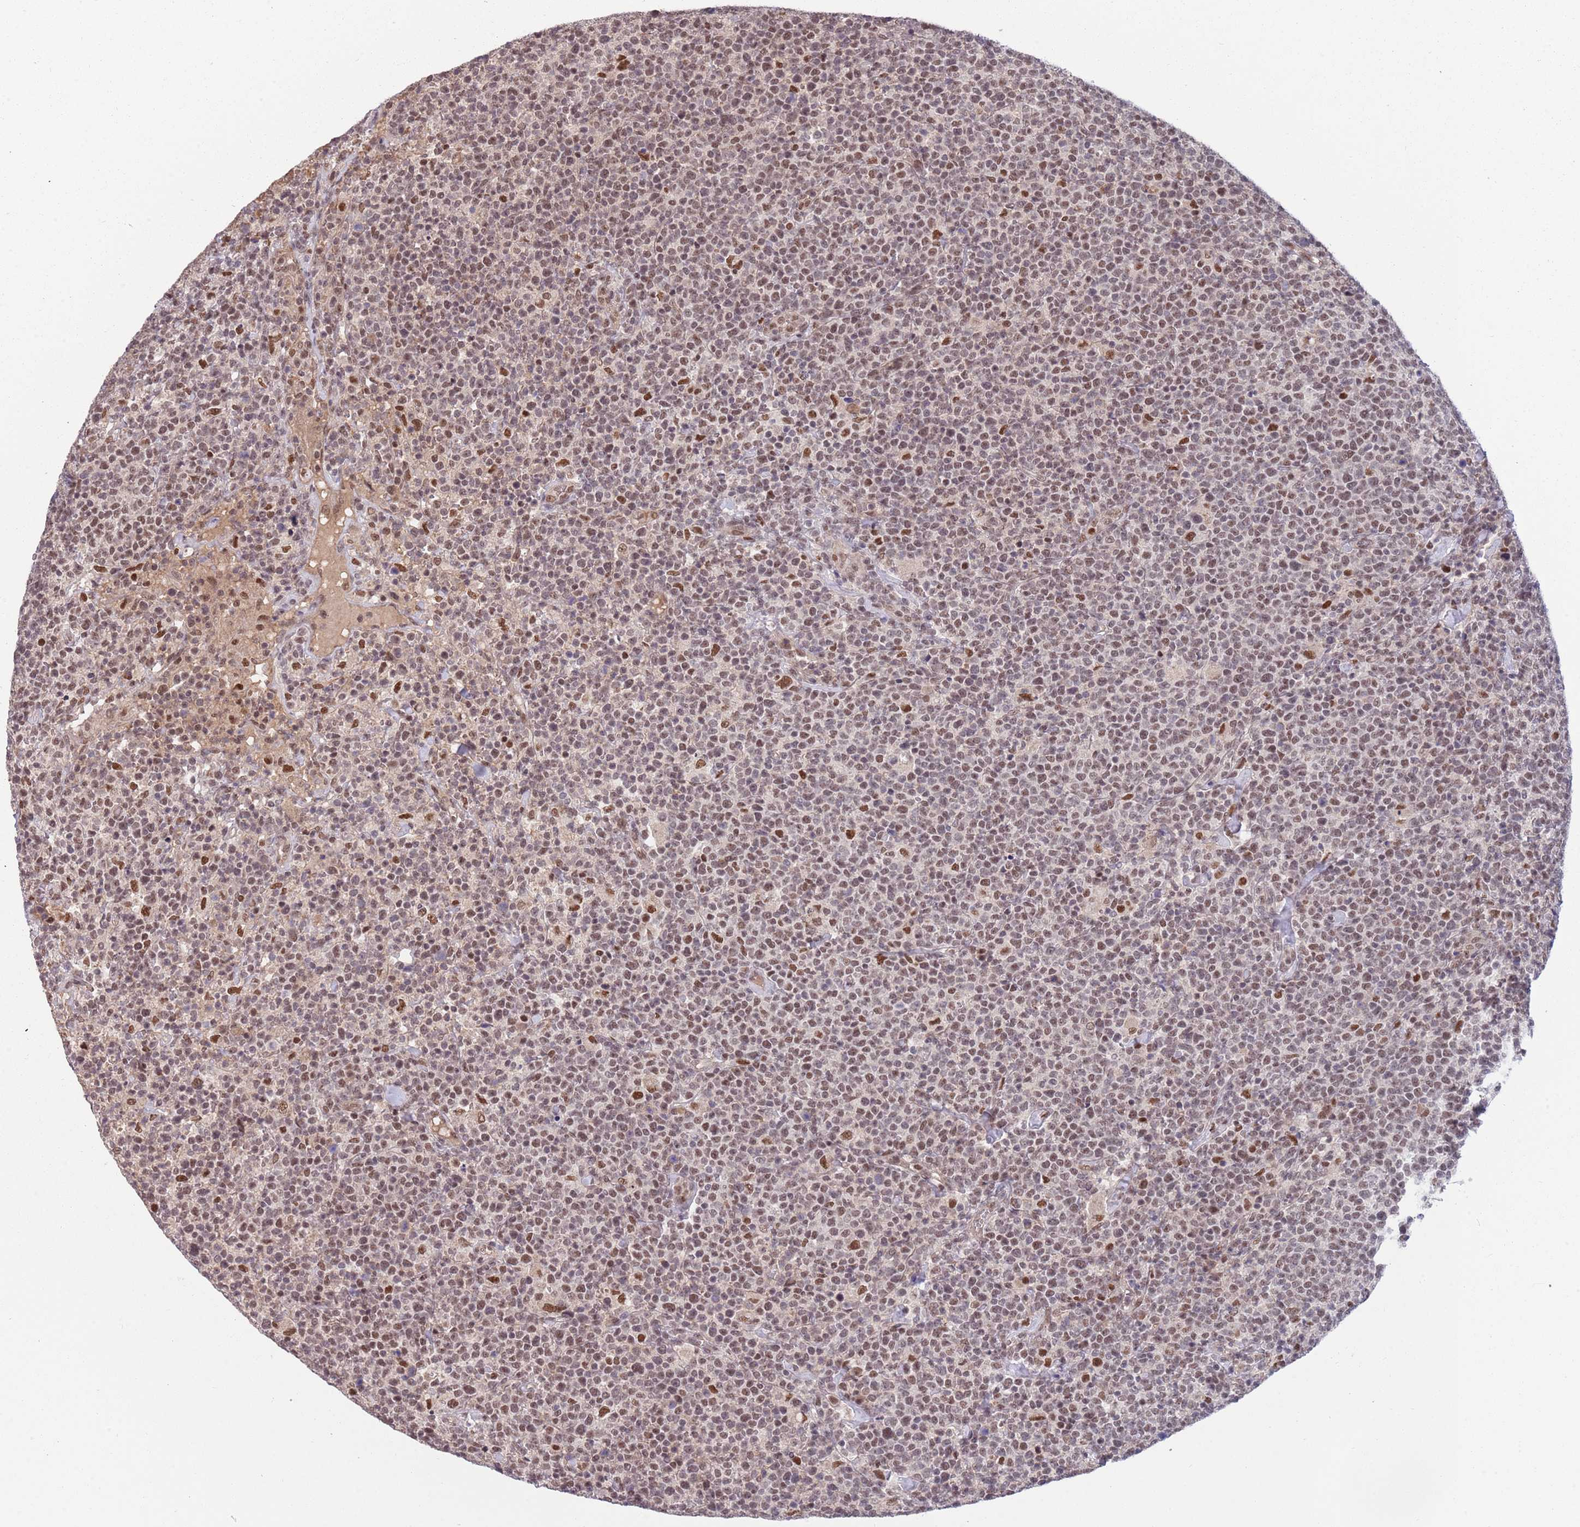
{"staining": {"intensity": "moderate", "quantity": "25%-75%", "location": "nuclear"}, "tissue": "lymphoma", "cell_type": "Tumor cells", "image_type": "cancer", "snomed": [{"axis": "morphology", "description": "Malignant lymphoma, non-Hodgkin's type, High grade"}, {"axis": "topography", "description": "Lymph node"}], "caption": "Brown immunohistochemical staining in human malignant lymphoma, non-Hodgkin's type (high-grade) displays moderate nuclear positivity in about 25%-75% of tumor cells.", "gene": "ZBTB7A", "patient": {"sex": "male", "age": 61}}